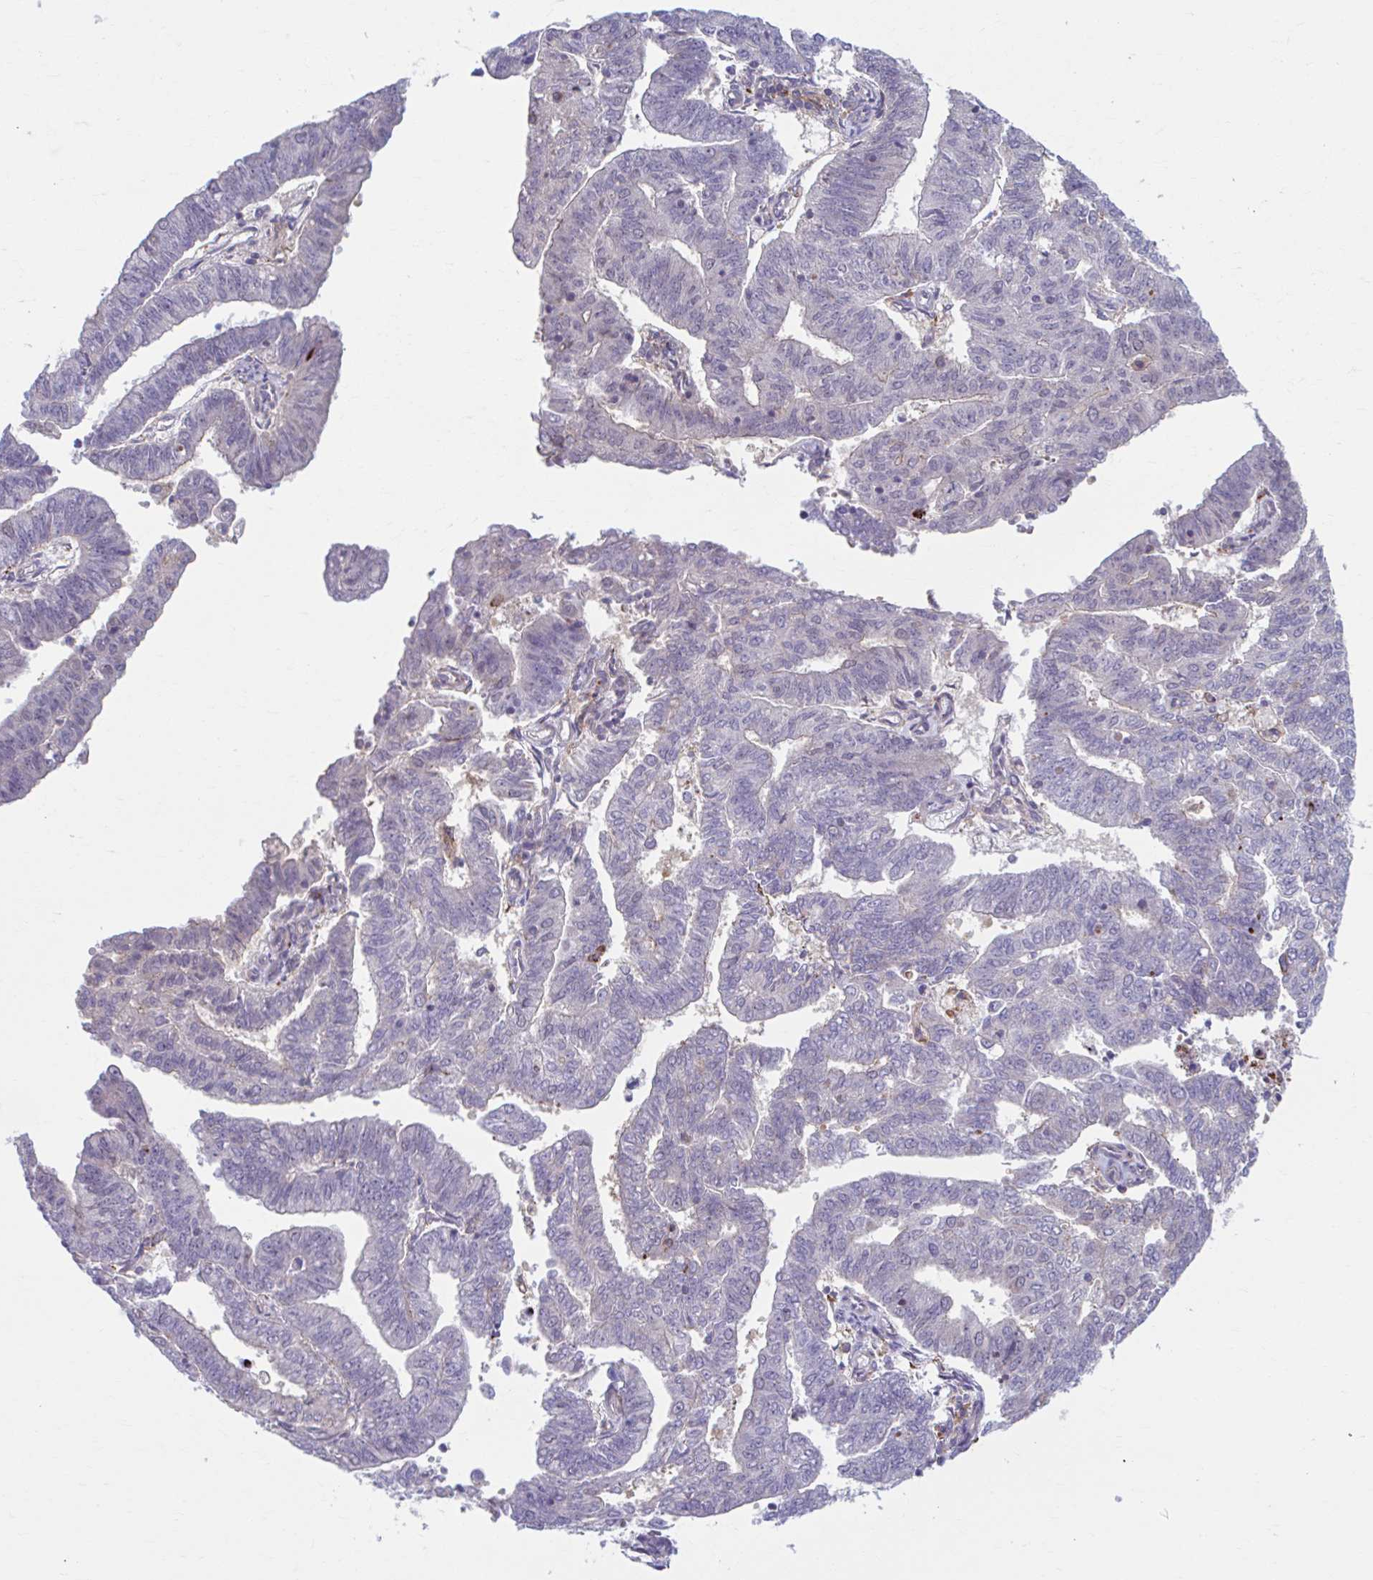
{"staining": {"intensity": "negative", "quantity": "none", "location": "none"}, "tissue": "endometrial cancer", "cell_type": "Tumor cells", "image_type": "cancer", "snomed": [{"axis": "morphology", "description": "Adenocarcinoma, NOS"}, {"axis": "topography", "description": "Endometrium"}], "caption": "The image reveals no significant staining in tumor cells of endometrial adenocarcinoma.", "gene": "ADAT3", "patient": {"sex": "female", "age": 82}}